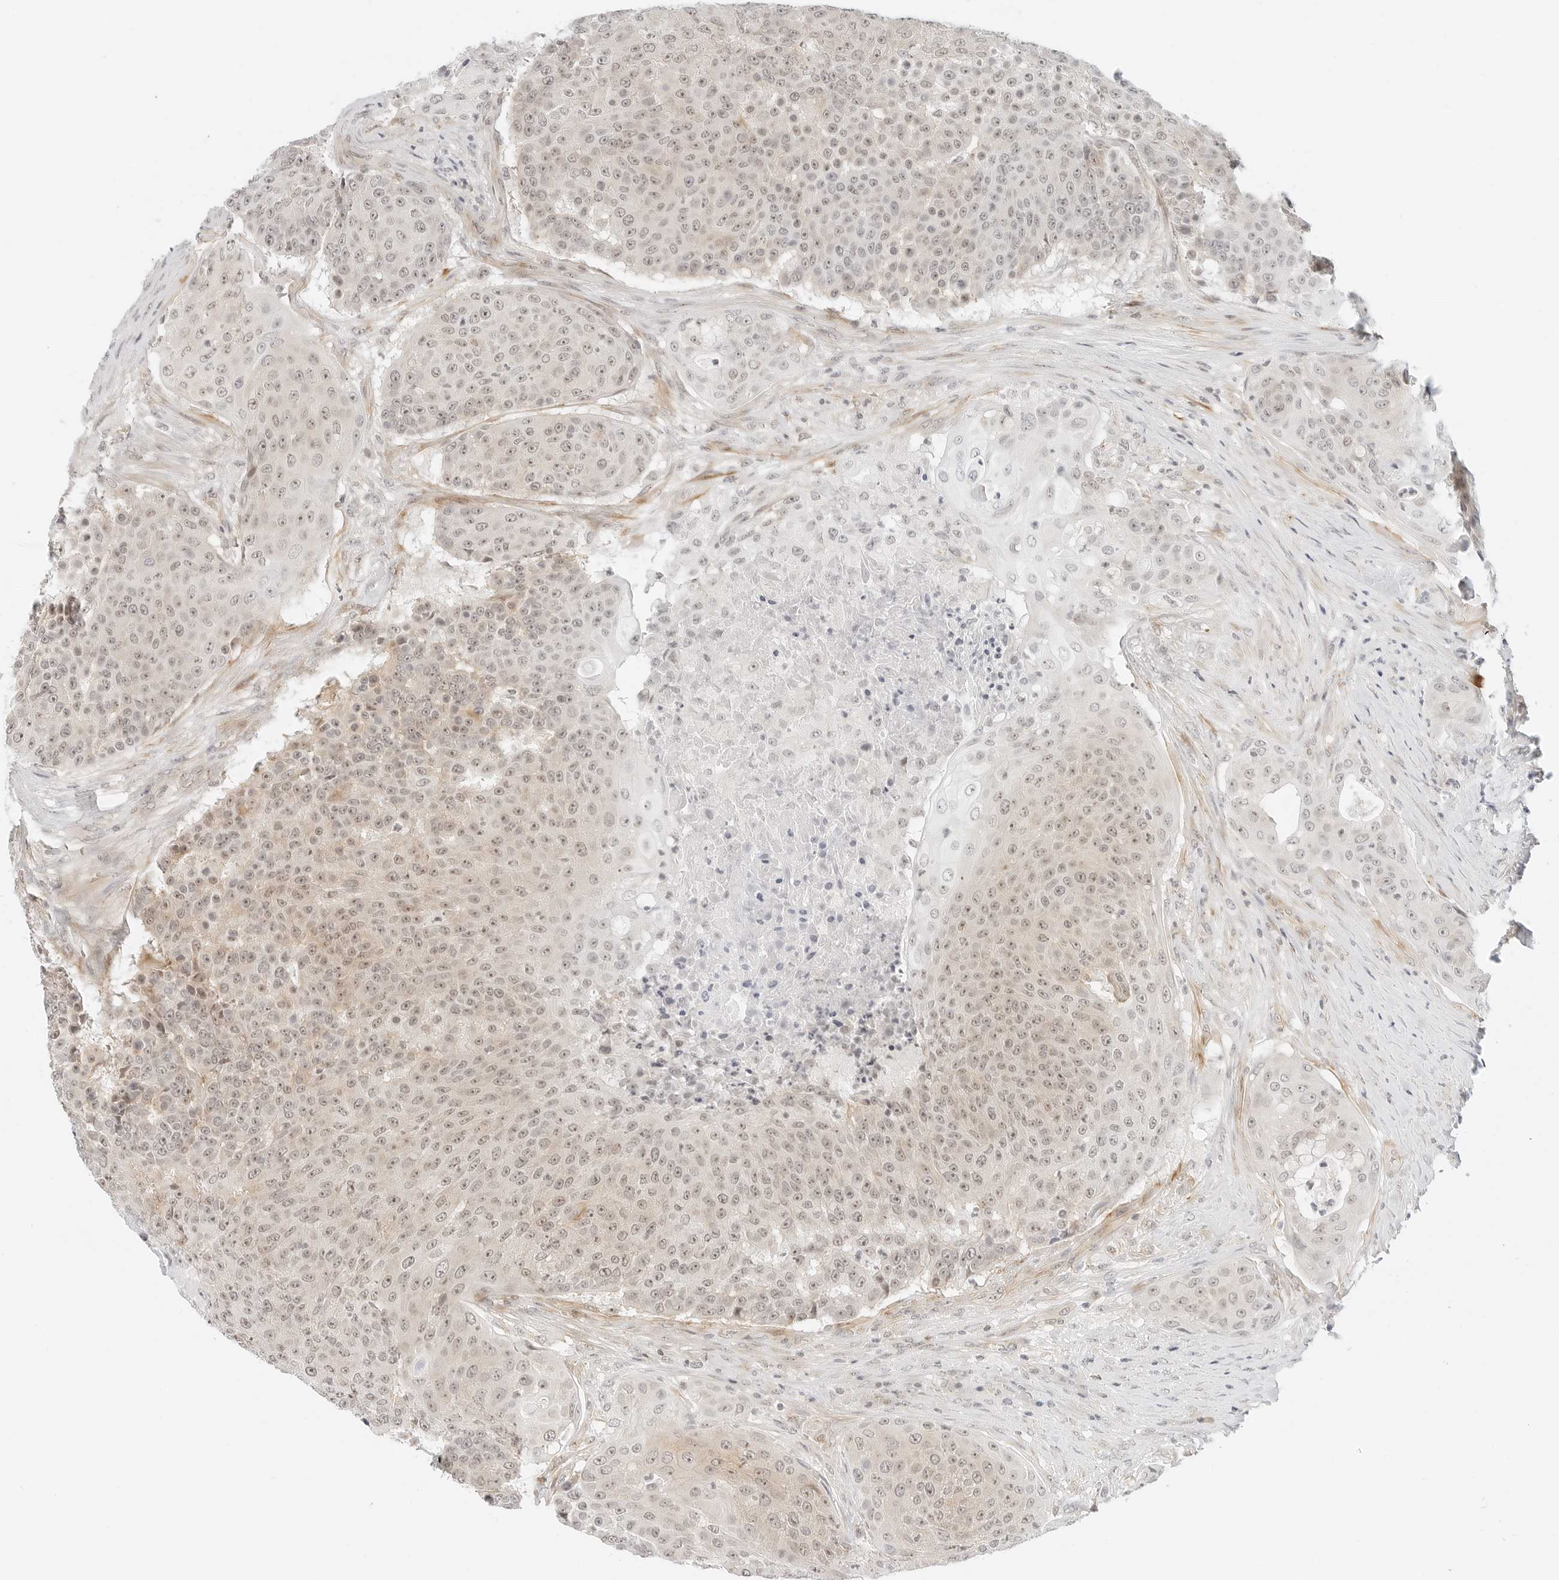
{"staining": {"intensity": "weak", "quantity": ">75%", "location": "nuclear"}, "tissue": "urothelial cancer", "cell_type": "Tumor cells", "image_type": "cancer", "snomed": [{"axis": "morphology", "description": "Urothelial carcinoma, High grade"}, {"axis": "topography", "description": "Urinary bladder"}], "caption": "The image reveals a brown stain indicating the presence of a protein in the nuclear of tumor cells in urothelial cancer. Nuclei are stained in blue.", "gene": "NEO1", "patient": {"sex": "female", "age": 63}}